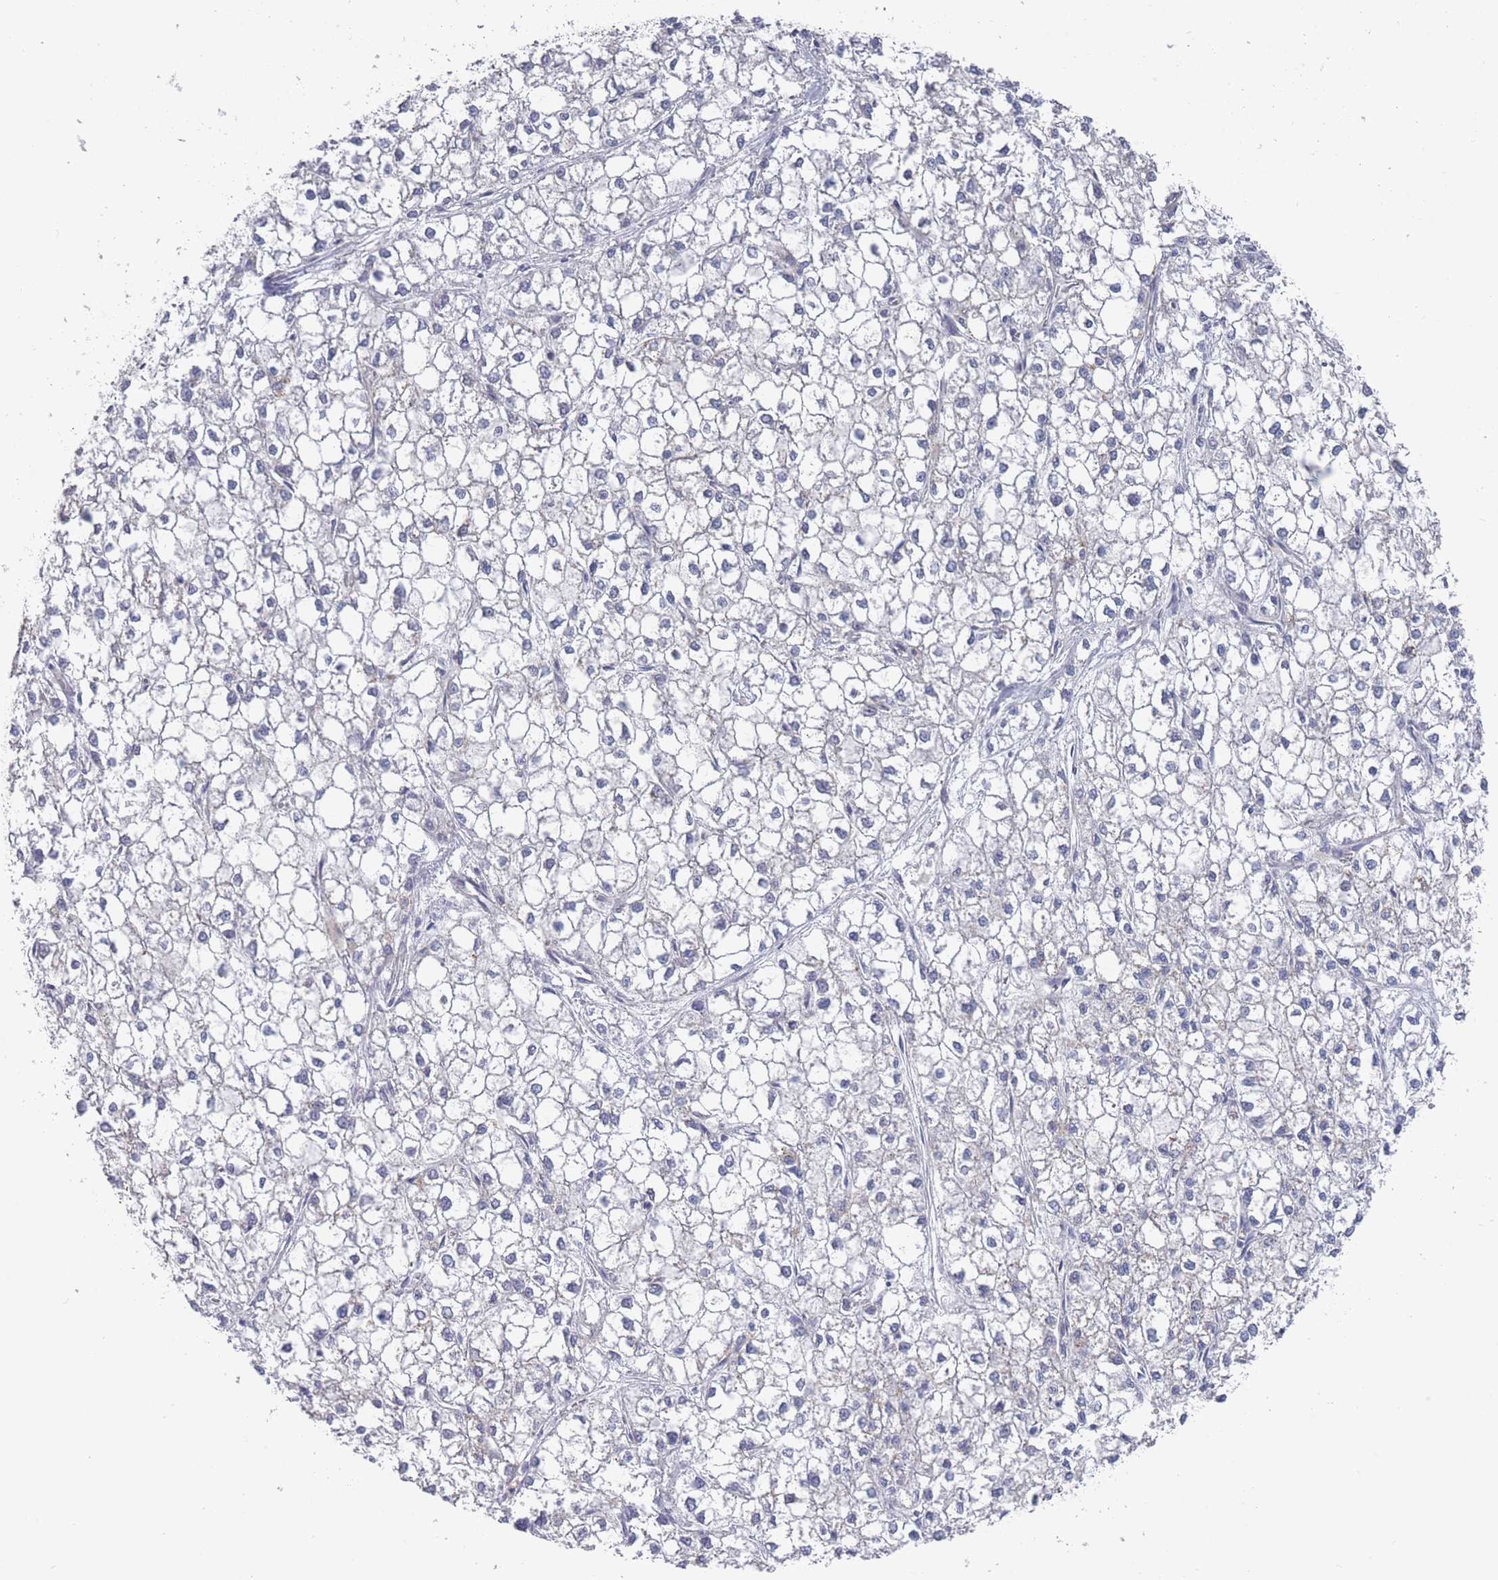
{"staining": {"intensity": "negative", "quantity": "none", "location": "none"}, "tissue": "liver cancer", "cell_type": "Tumor cells", "image_type": "cancer", "snomed": [{"axis": "morphology", "description": "Carcinoma, Hepatocellular, NOS"}, {"axis": "topography", "description": "Liver"}], "caption": "This is an IHC photomicrograph of human liver cancer (hepatocellular carcinoma). There is no staining in tumor cells.", "gene": "SLC1A6", "patient": {"sex": "female", "age": 43}}